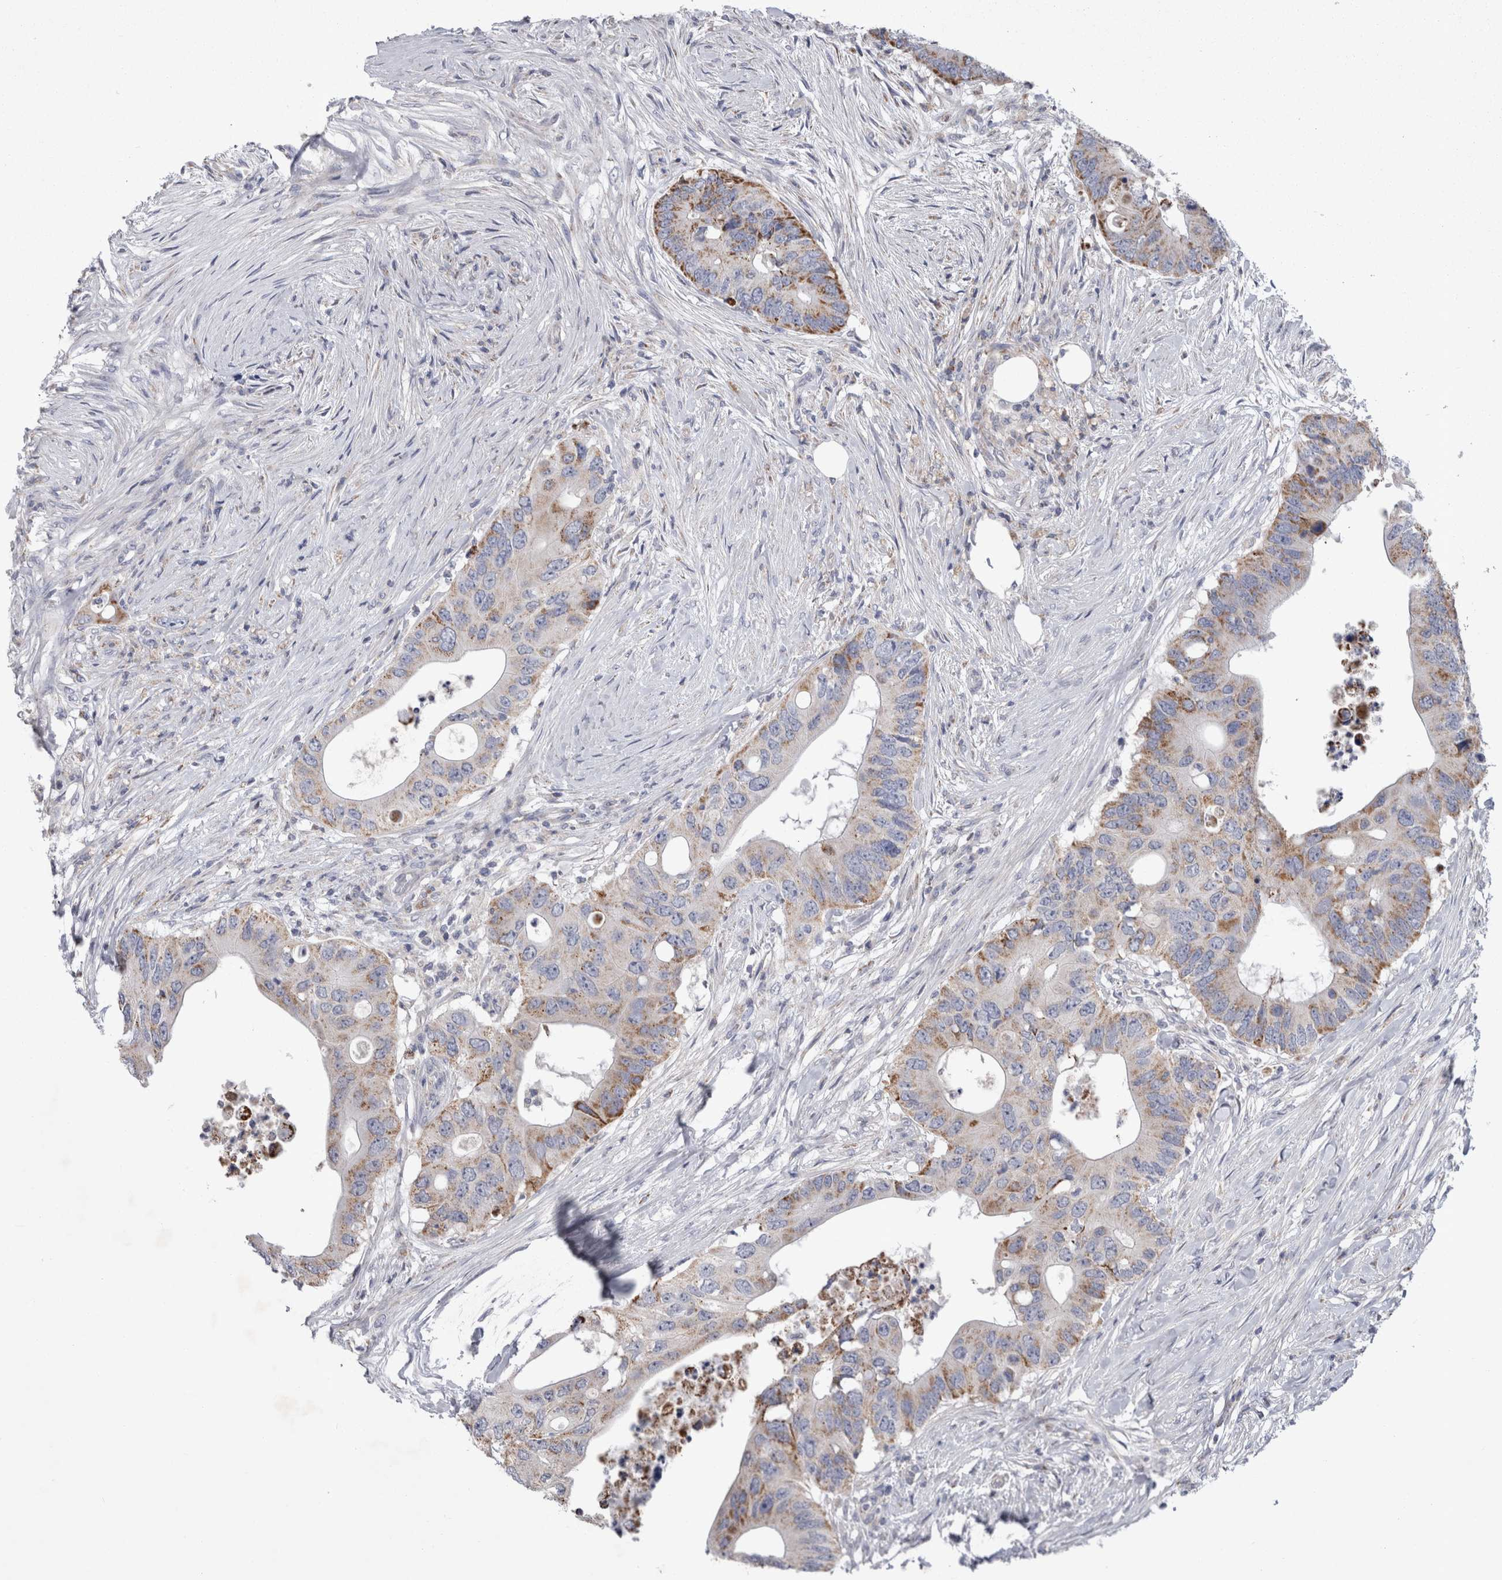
{"staining": {"intensity": "moderate", "quantity": "25%-75%", "location": "cytoplasmic/membranous"}, "tissue": "colorectal cancer", "cell_type": "Tumor cells", "image_type": "cancer", "snomed": [{"axis": "morphology", "description": "Adenocarcinoma, NOS"}, {"axis": "topography", "description": "Colon"}], "caption": "The immunohistochemical stain shows moderate cytoplasmic/membranous expression in tumor cells of colorectal cancer (adenocarcinoma) tissue. (Stains: DAB in brown, nuclei in blue, Microscopy: brightfield microscopy at high magnification).", "gene": "HDHD3", "patient": {"sex": "male", "age": 71}}